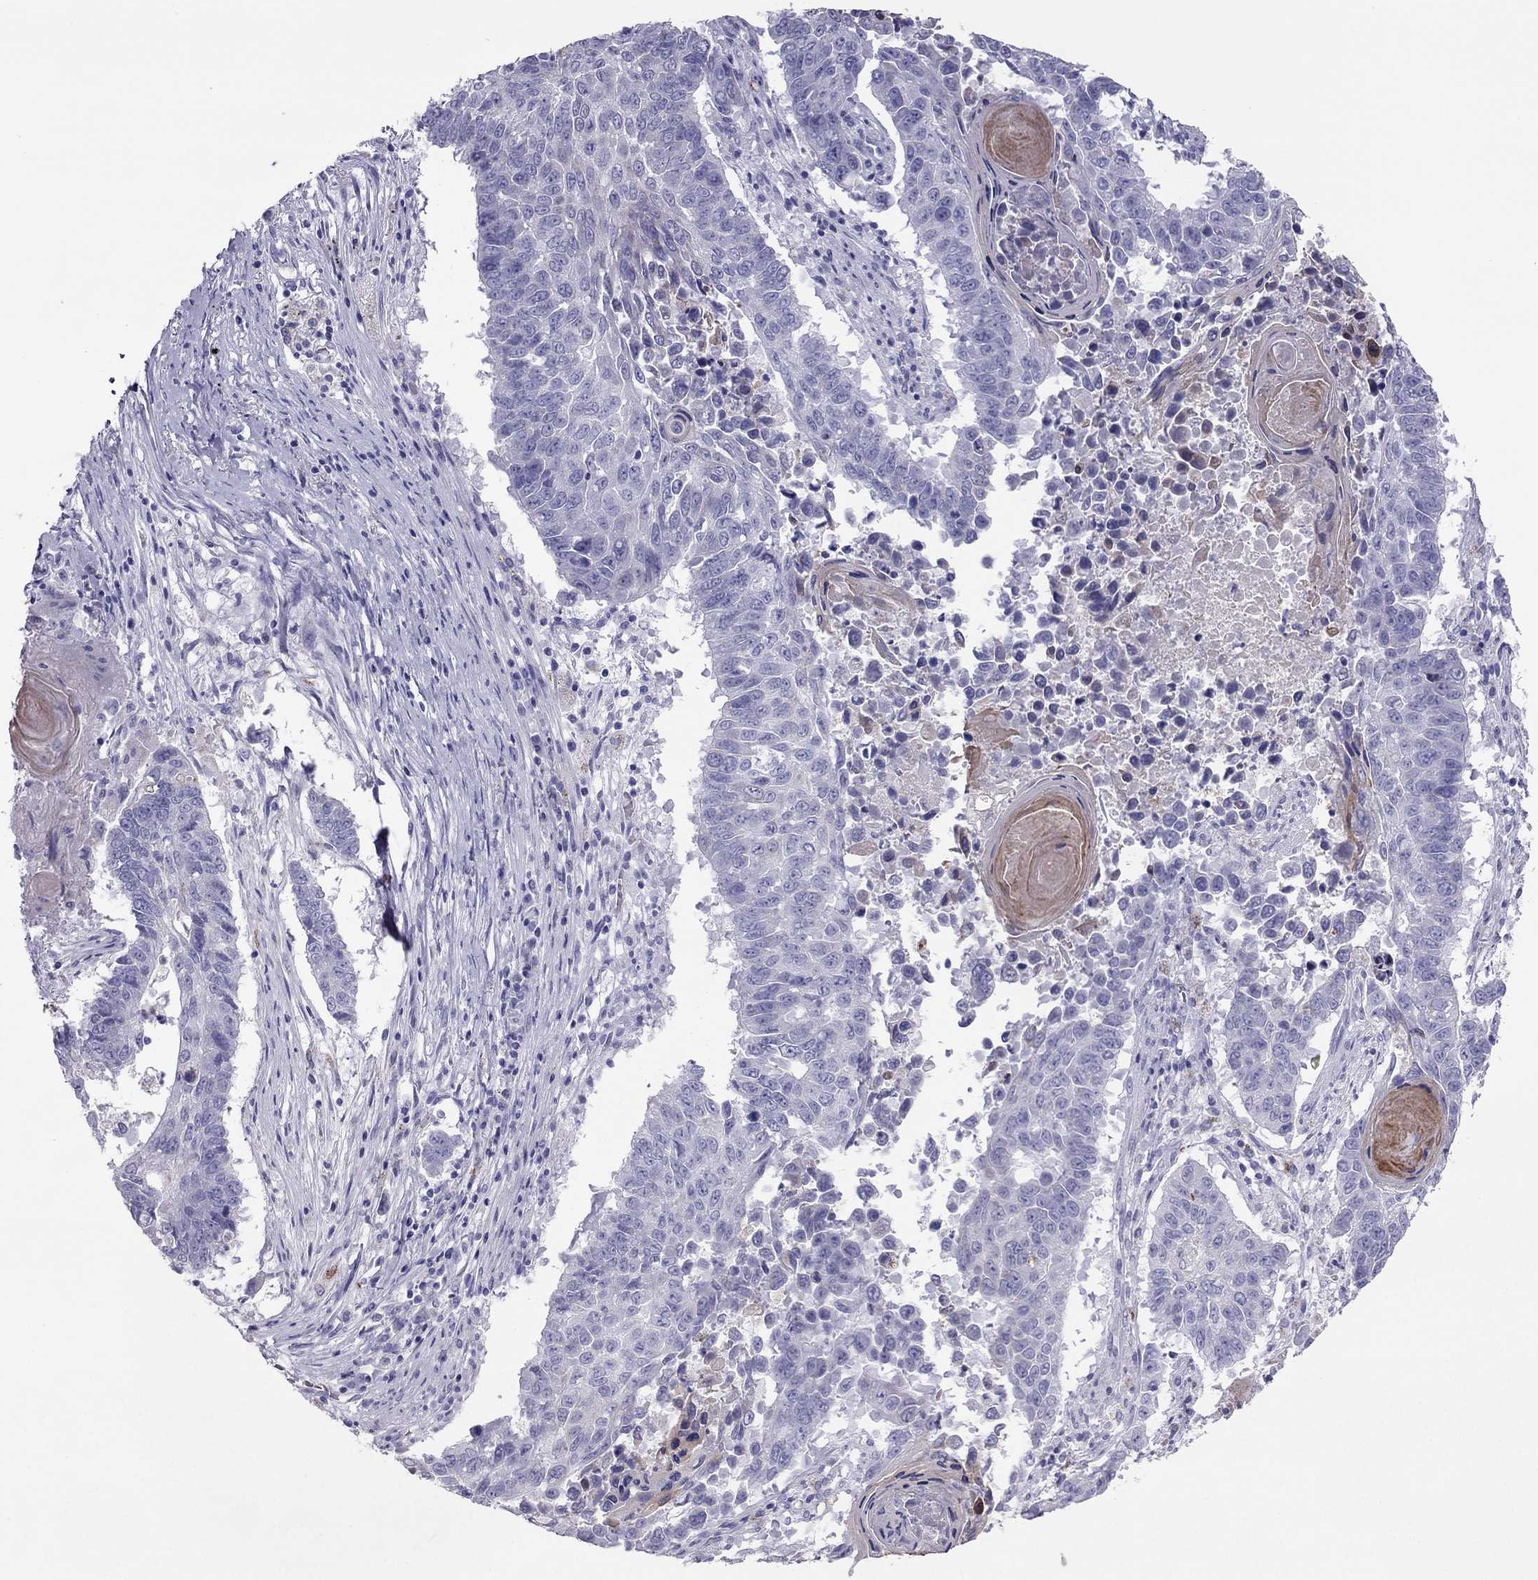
{"staining": {"intensity": "negative", "quantity": "none", "location": "none"}, "tissue": "lung cancer", "cell_type": "Tumor cells", "image_type": "cancer", "snomed": [{"axis": "morphology", "description": "Squamous cell carcinoma, NOS"}, {"axis": "topography", "description": "Lung"}], "caption": "Immunohistochemistry of human lung cancer displays no expression in tumor cells. The staining is performed using DAB (3,3'-diaminobenzidine) brown chromogen with nuclei counter-stained in using hematoxylin.", "gene": "MAEL", "patient": {"sex": "male", "age": 73}}